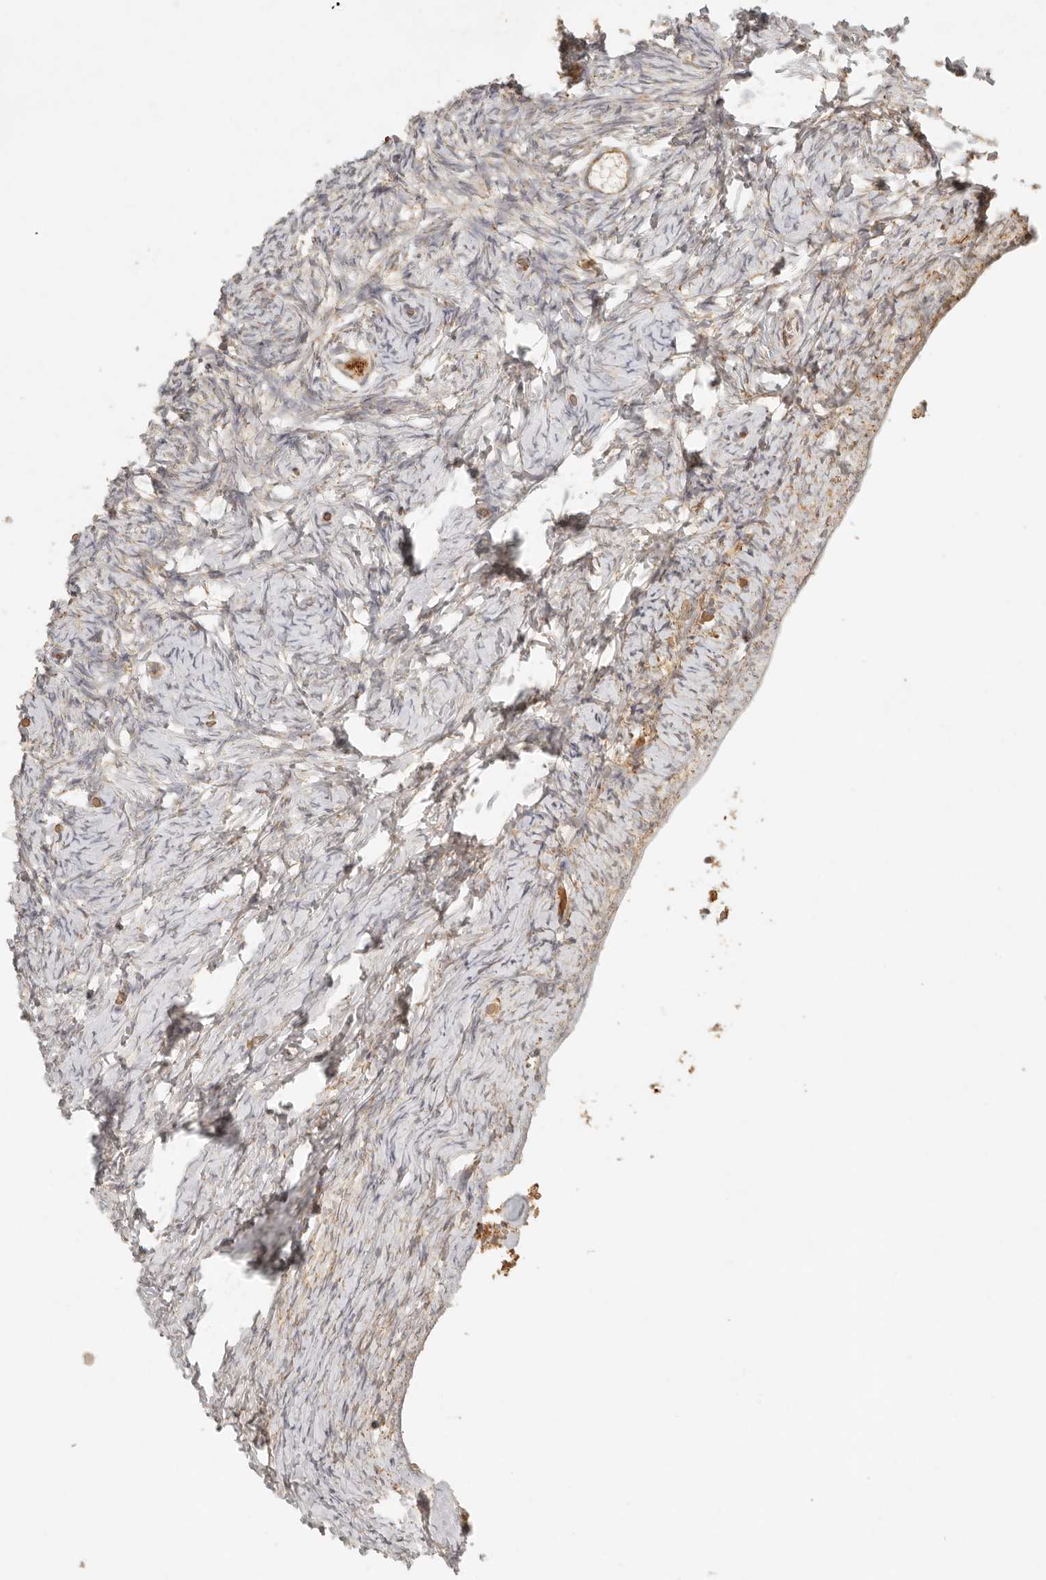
{"staining": {"intensity": "weak", "quantity": "25%-75%", "location": "cytoplasmic/membranous"}, "tissue": "ovary", "cell_type": "Ovarian stroma cells", "image_type": "normal", "snomed": [{"axis": "morphology", "description": "Normal tissue, NOS"}, {"axis": "topography", "description": "Ovary"}], "caption": "Protein positivity by immunohistochemistry (IHC) demonstrates weak cytoplasmic/membranous positivity in about 25%-75% of ovarian stroma cells in normal ovary.", "gene": "MRPL55", "patient": {"sex": "female", "age": 27}}